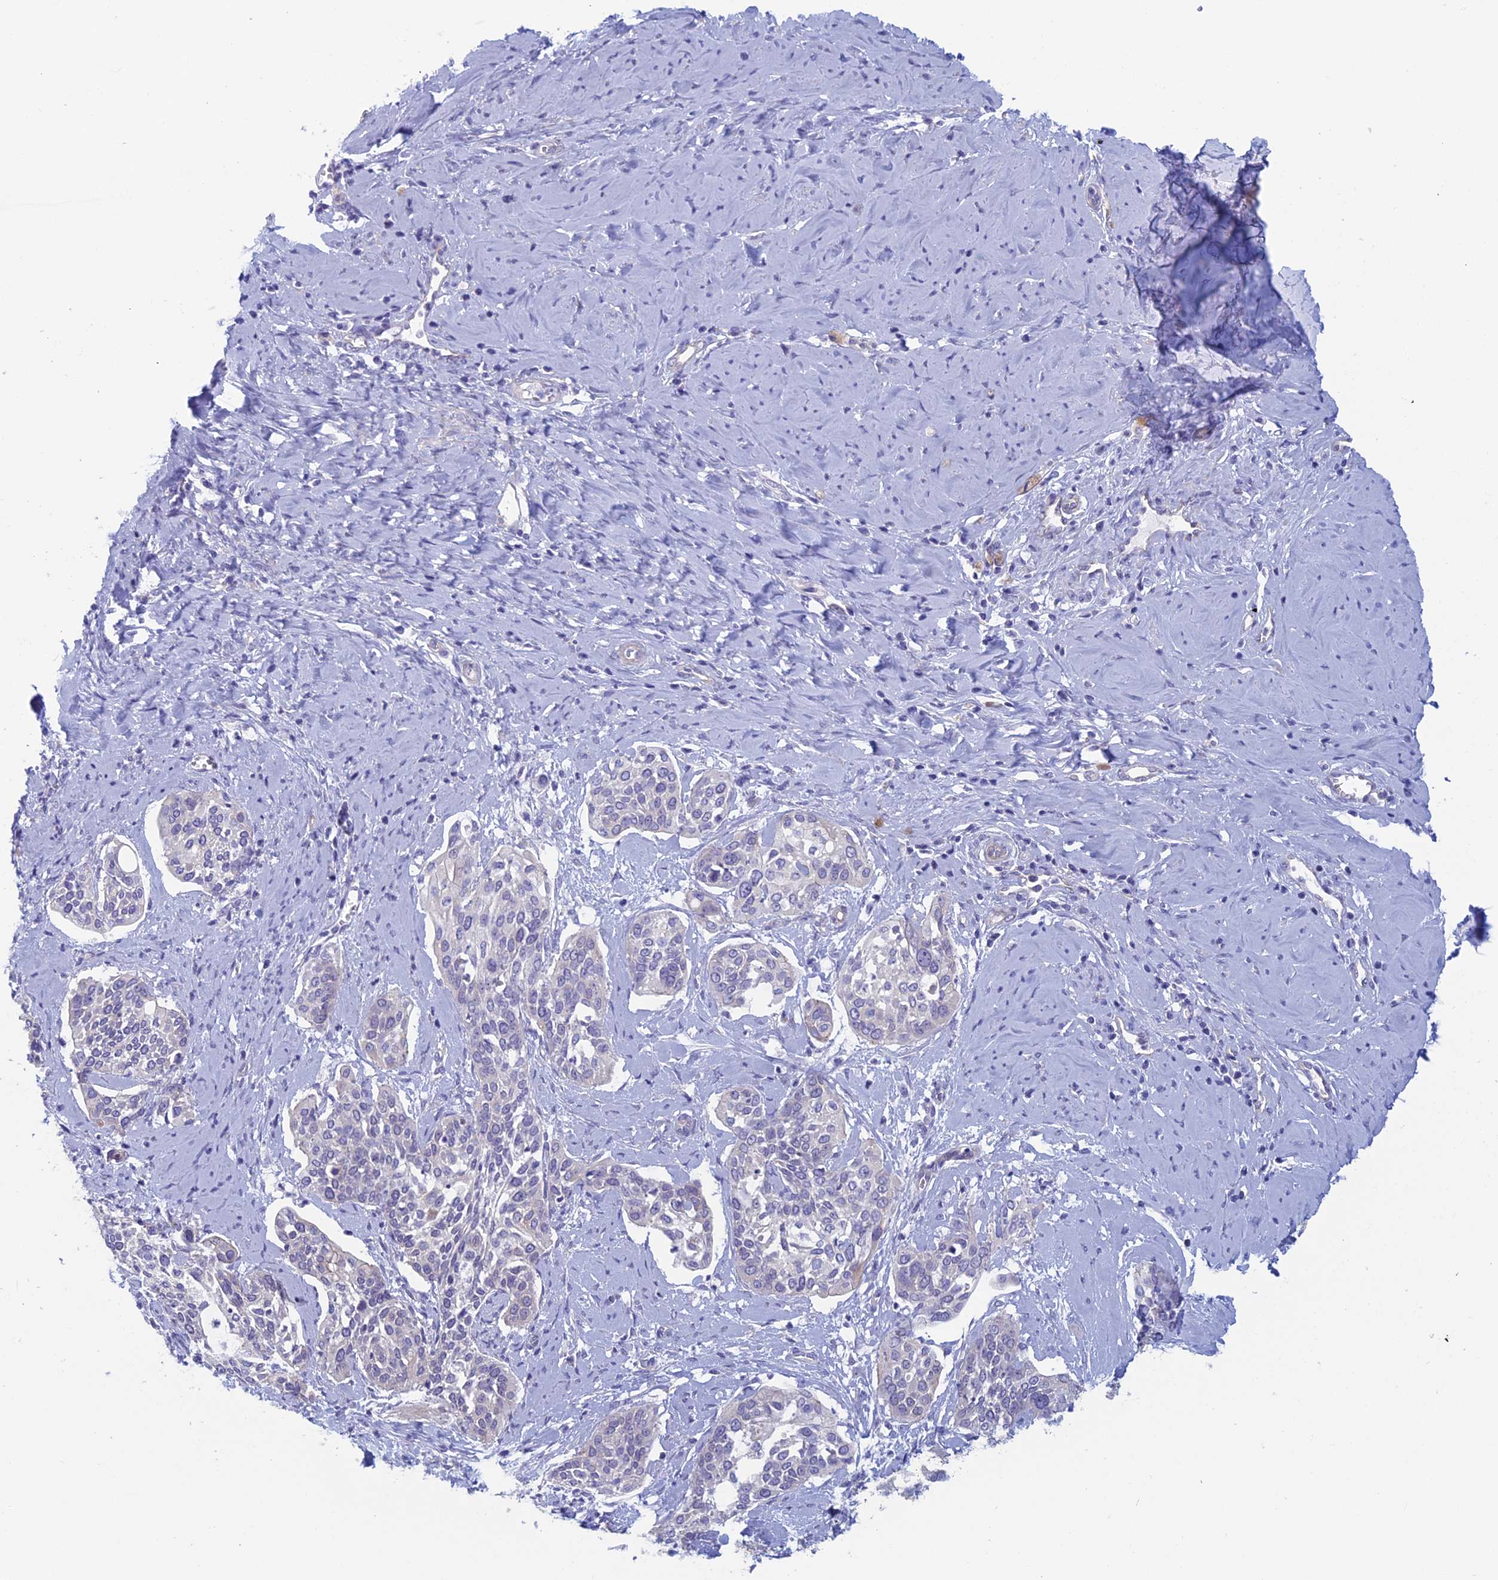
{"staining": {"intensity": "negative", "quantity": "none", "location": "none"}, "tissue": "cervical cancer", "cell_type": "Tumor cells", "image_type": "cancer", "snomed": [{"axis": "morphology", "description": "Squamous cell carcinoma, NOS"}, {"axis": "topography", "description": "Cervix"}], "caption": "Cervical squamous cell carcinoma stained for a protein using IHC demonstrates no staining tumor cells.", "gene": "CNOT6L", "patient": {"sex": "female", "age": 44}}